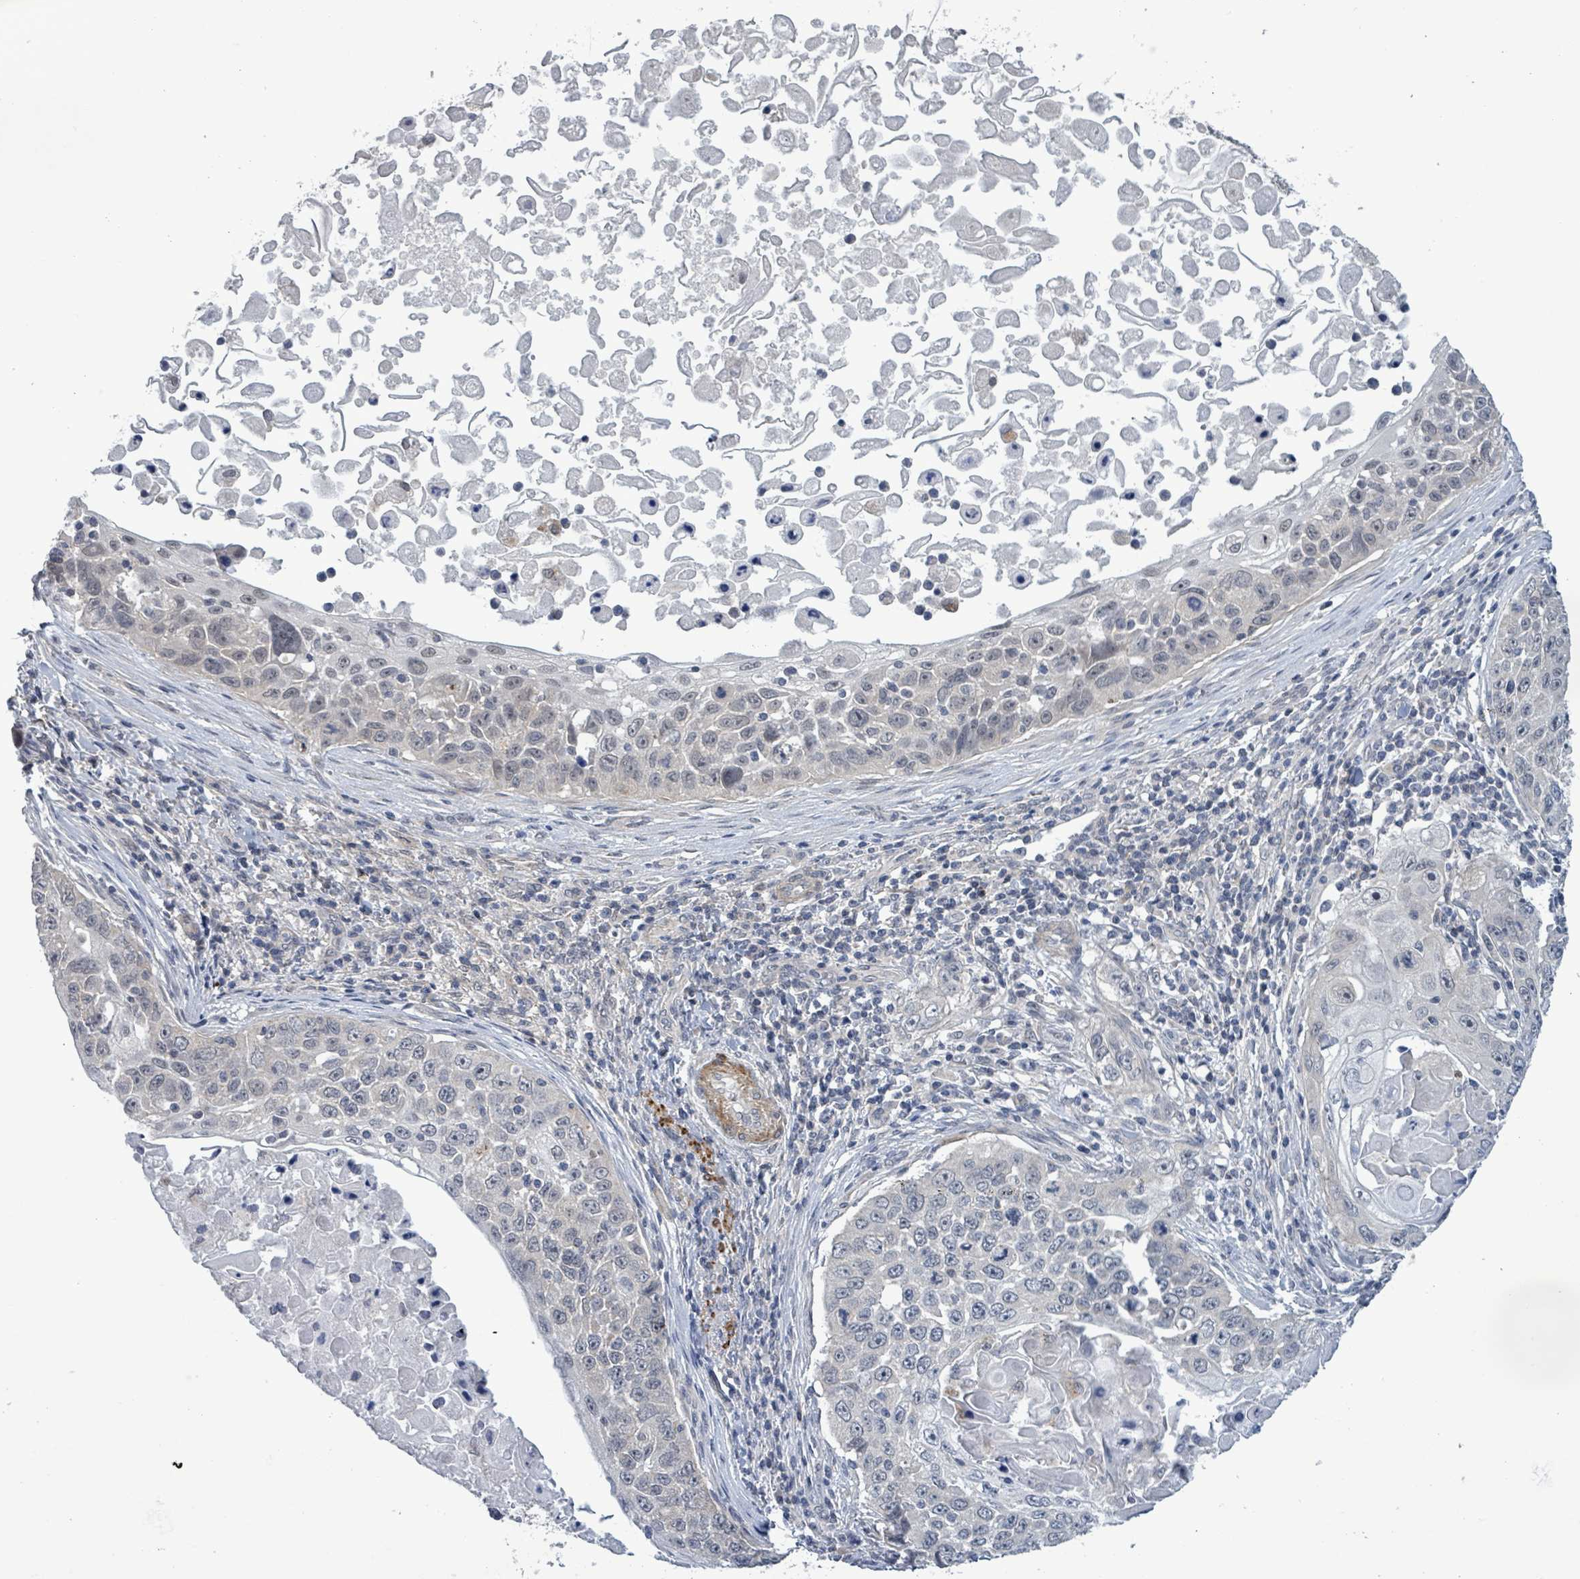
{"staining": {"intensity": "negative", "quantity": "none", "location": "none"}, "tissue": "skin cancer", "cell_type": "Tumor cells", "image_type": "cancer", "snomed": [{"axis": "morphology", "description": "Squamous cell carcinoma, NOS"}, {"axis": "topography", "description": "Skin"}], "caption": "DAB immunohistochemical staining of human skin squamous cell carcinoma demonstrates no significant staining in tumor cells.", "gene": "AMMECR1", "patient": {"sex": "male", "age": 24}}